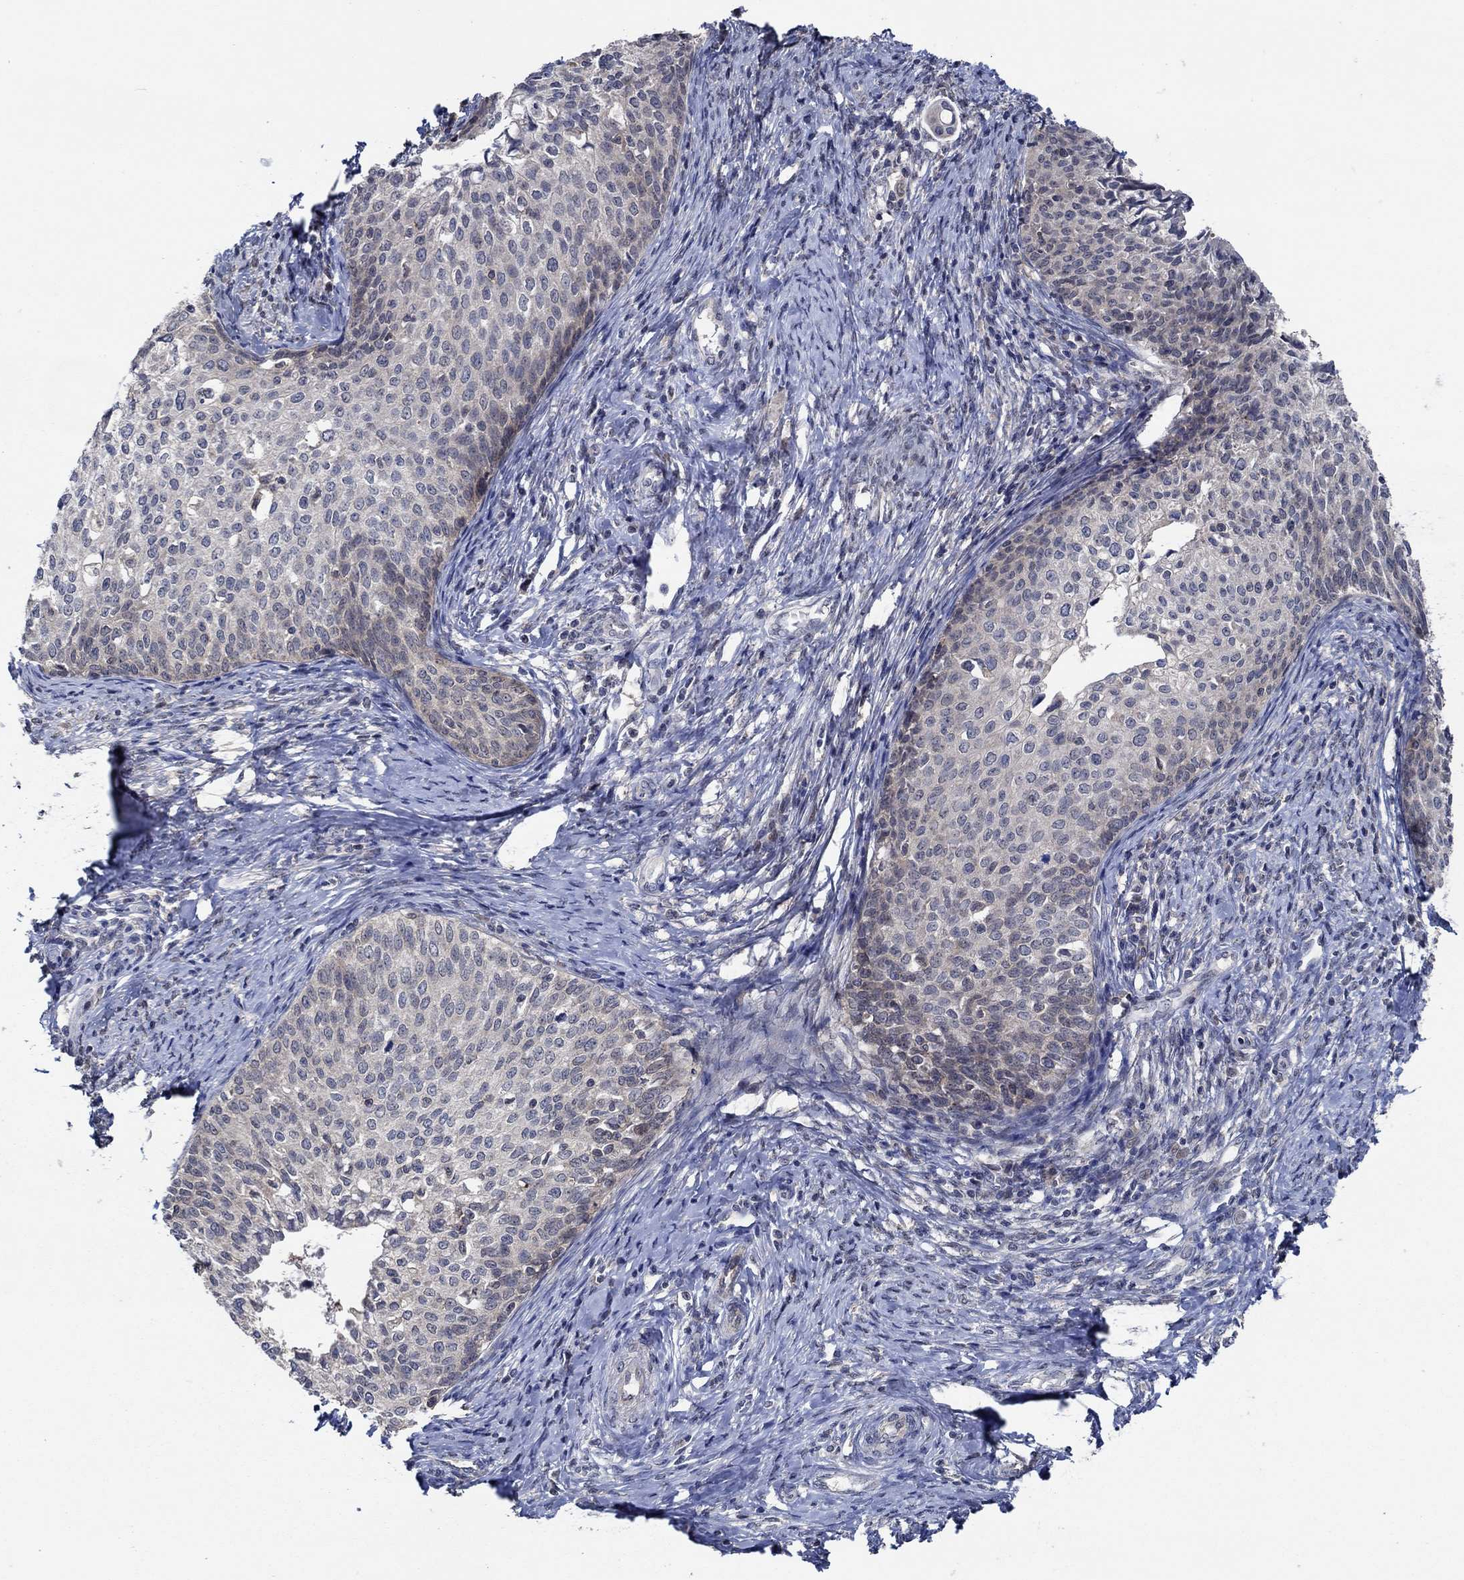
{"staining": {"intensity": "negative", "quantity": "none", "location": "none"}, "tissue": "cervical cancer", "cell_type": "Tumor cells", "image_type": "cancer", "snomed": [{"axis": "morphology", "description": "Squamous cell carcinoma, NOS"}, {"axis": "topography", "description": "Cervix"}], "caption": "An IHC micrograph of cervical squamous cell carcinoma is shown. There is no staining in tumor cells of cervical squamous cell carcinoma. The staining is performed using DAB (3,3'-diaminobenzidine) brown chromogen with nuclei counter-stained in using hematoxylin.", "gene": "DACT1", "patient": {"sex": "female", "age": 51}}